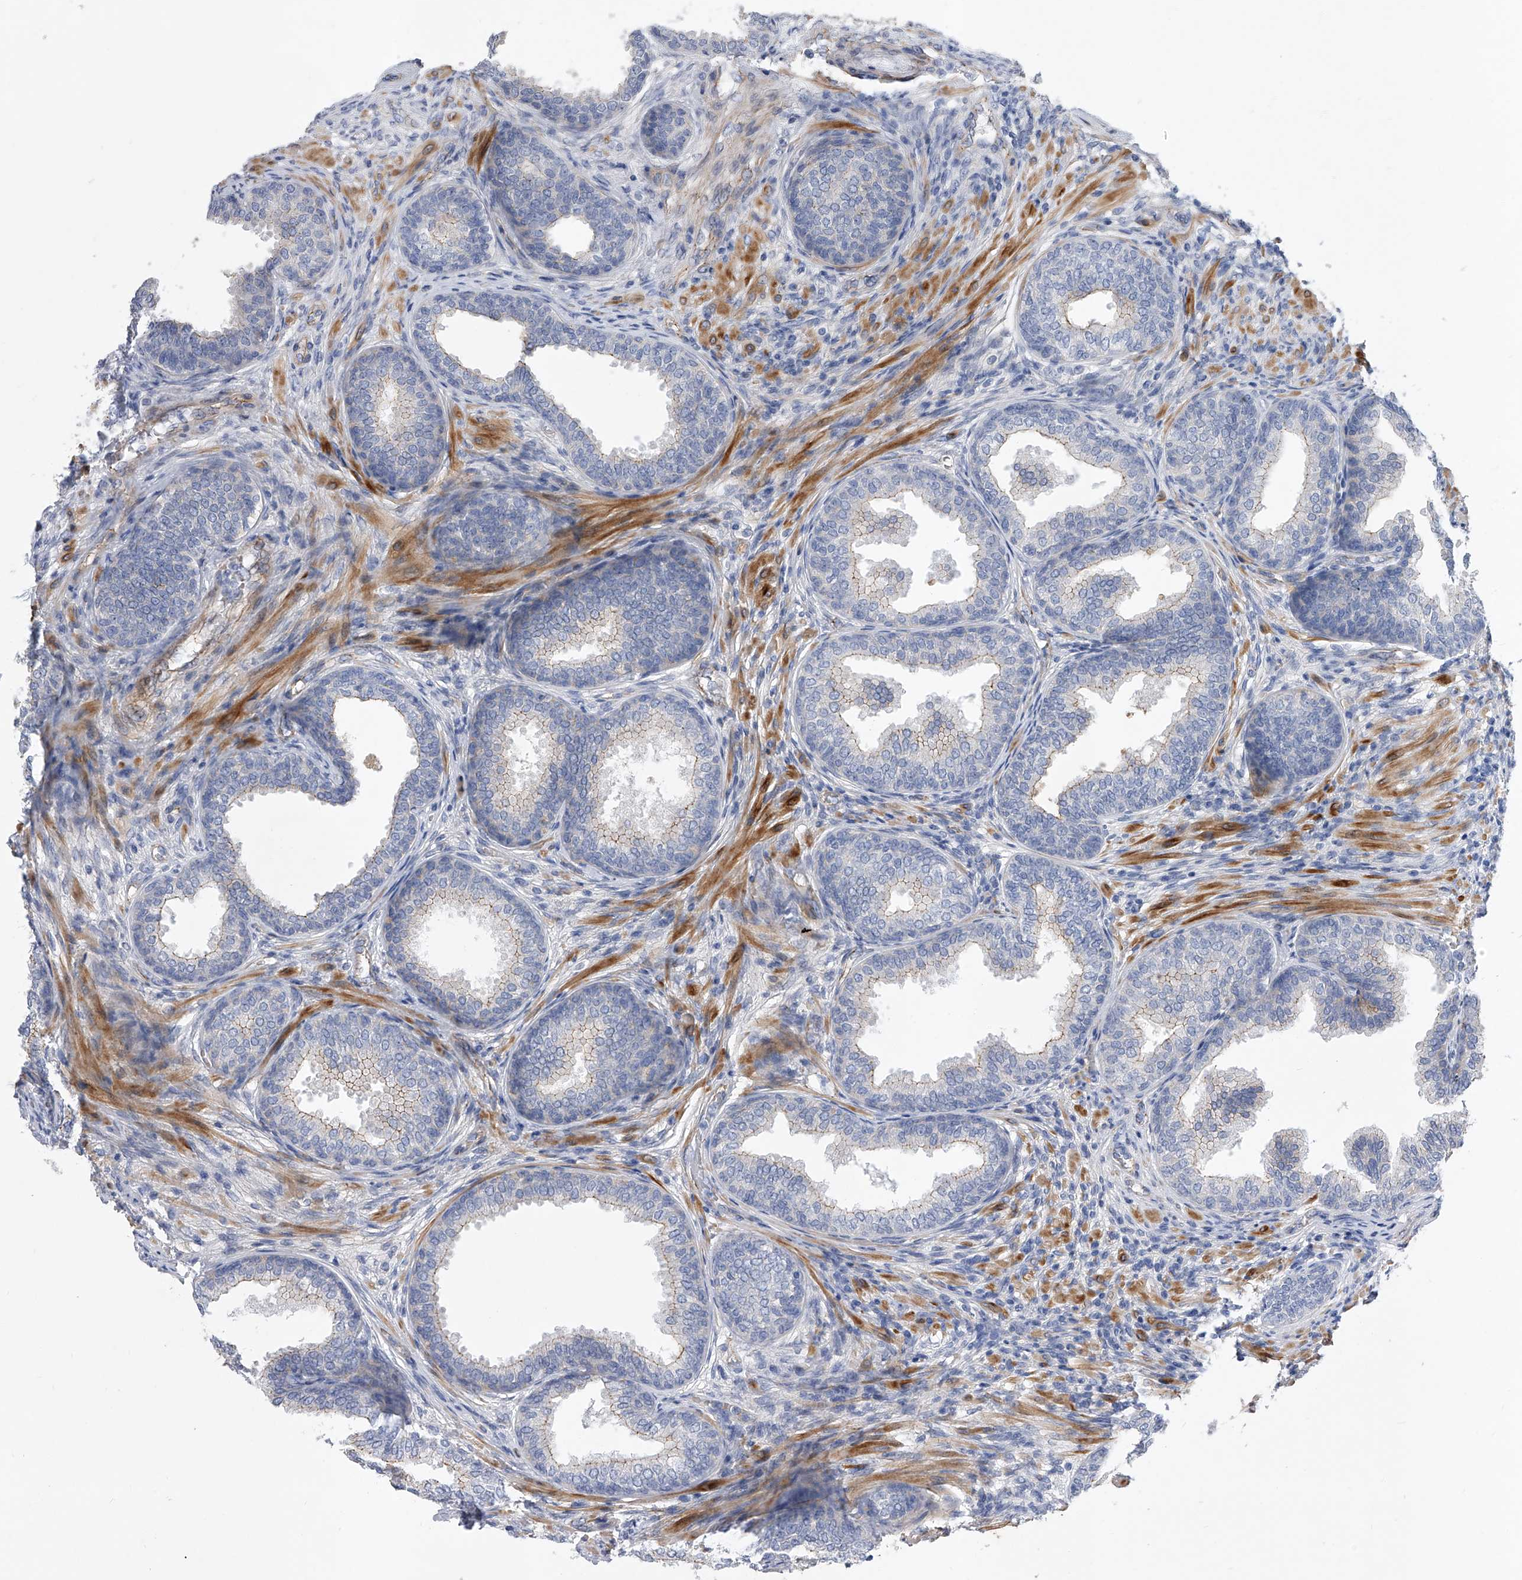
{"staining": {"intensity": "weak", "quantity": "<25%", "location": "cytoplasmic/membranous"}, "tissue": "prostate", "cell_type": "Glandular cells", "image_type": "normal", "snomed": [{"axis": "morphology", "description": "Normal tissue, NOS"}, {"axis": "topography", "description": "Prostate"}], "caption": "A photomicrograph of human prostate is negative for staining in glandular cells.", "gene": "ENSG00000250424", "patient": {"sex": "male", "age": 76}}